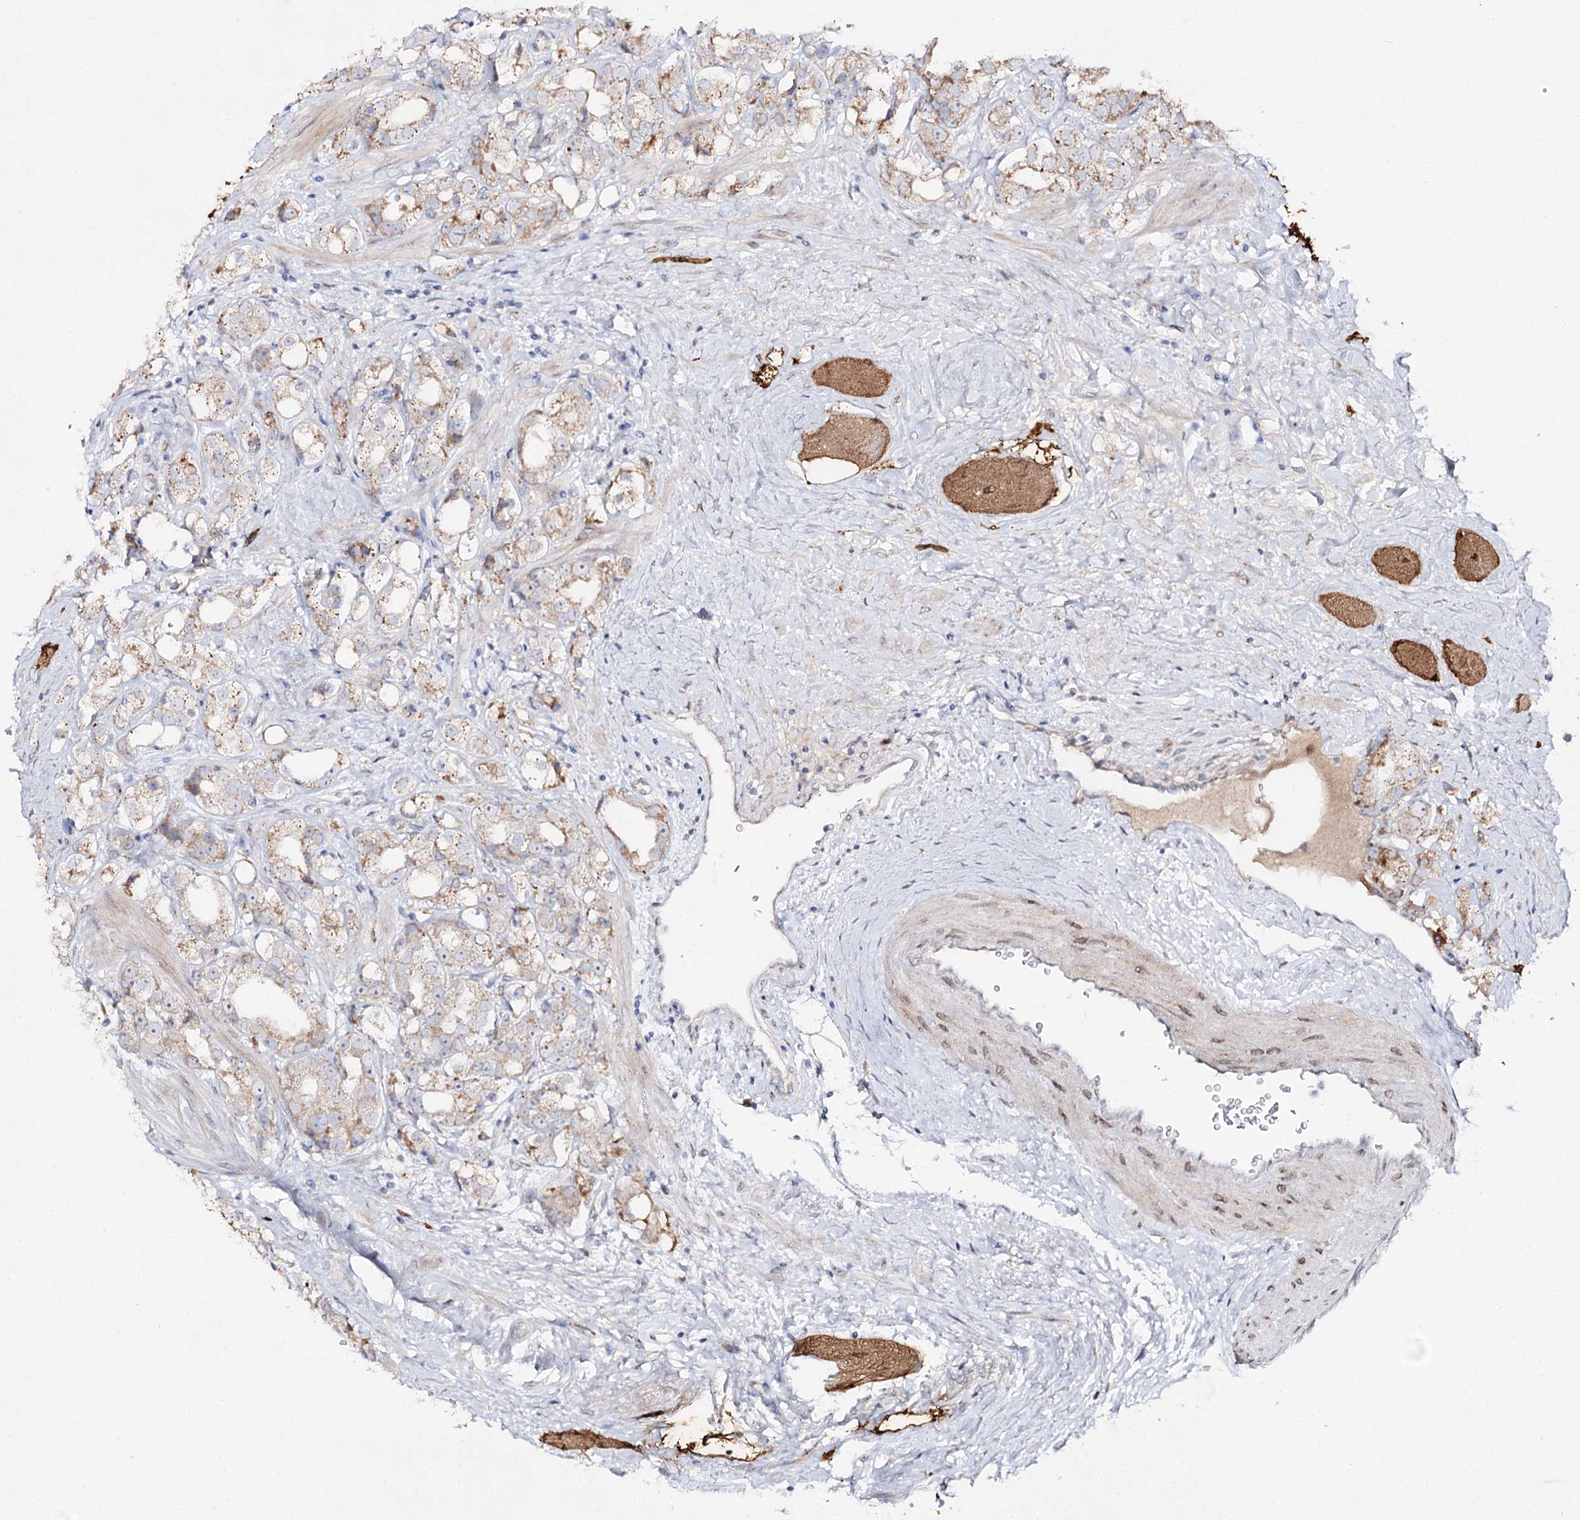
{"staining": {"intensity": "weak", "quantity": "25%-75%", "location": "cytoplasmic/membranous"}, "tissue": "prostate cancer", "cell_type": "Tumor cells", "image_type": "cancer", "snomed": [{"axis": "morphology", "description": "Adenocarcinoma, NOS"}, {"axis": "topography", "description": "Prostate"}], "caption": "Human prostate adenocarcinoma stained with a protein marker exhibits weak staining in tumor cells.", "gene": "C11orf80", "patient": {"sex": "male", "age": 79}}